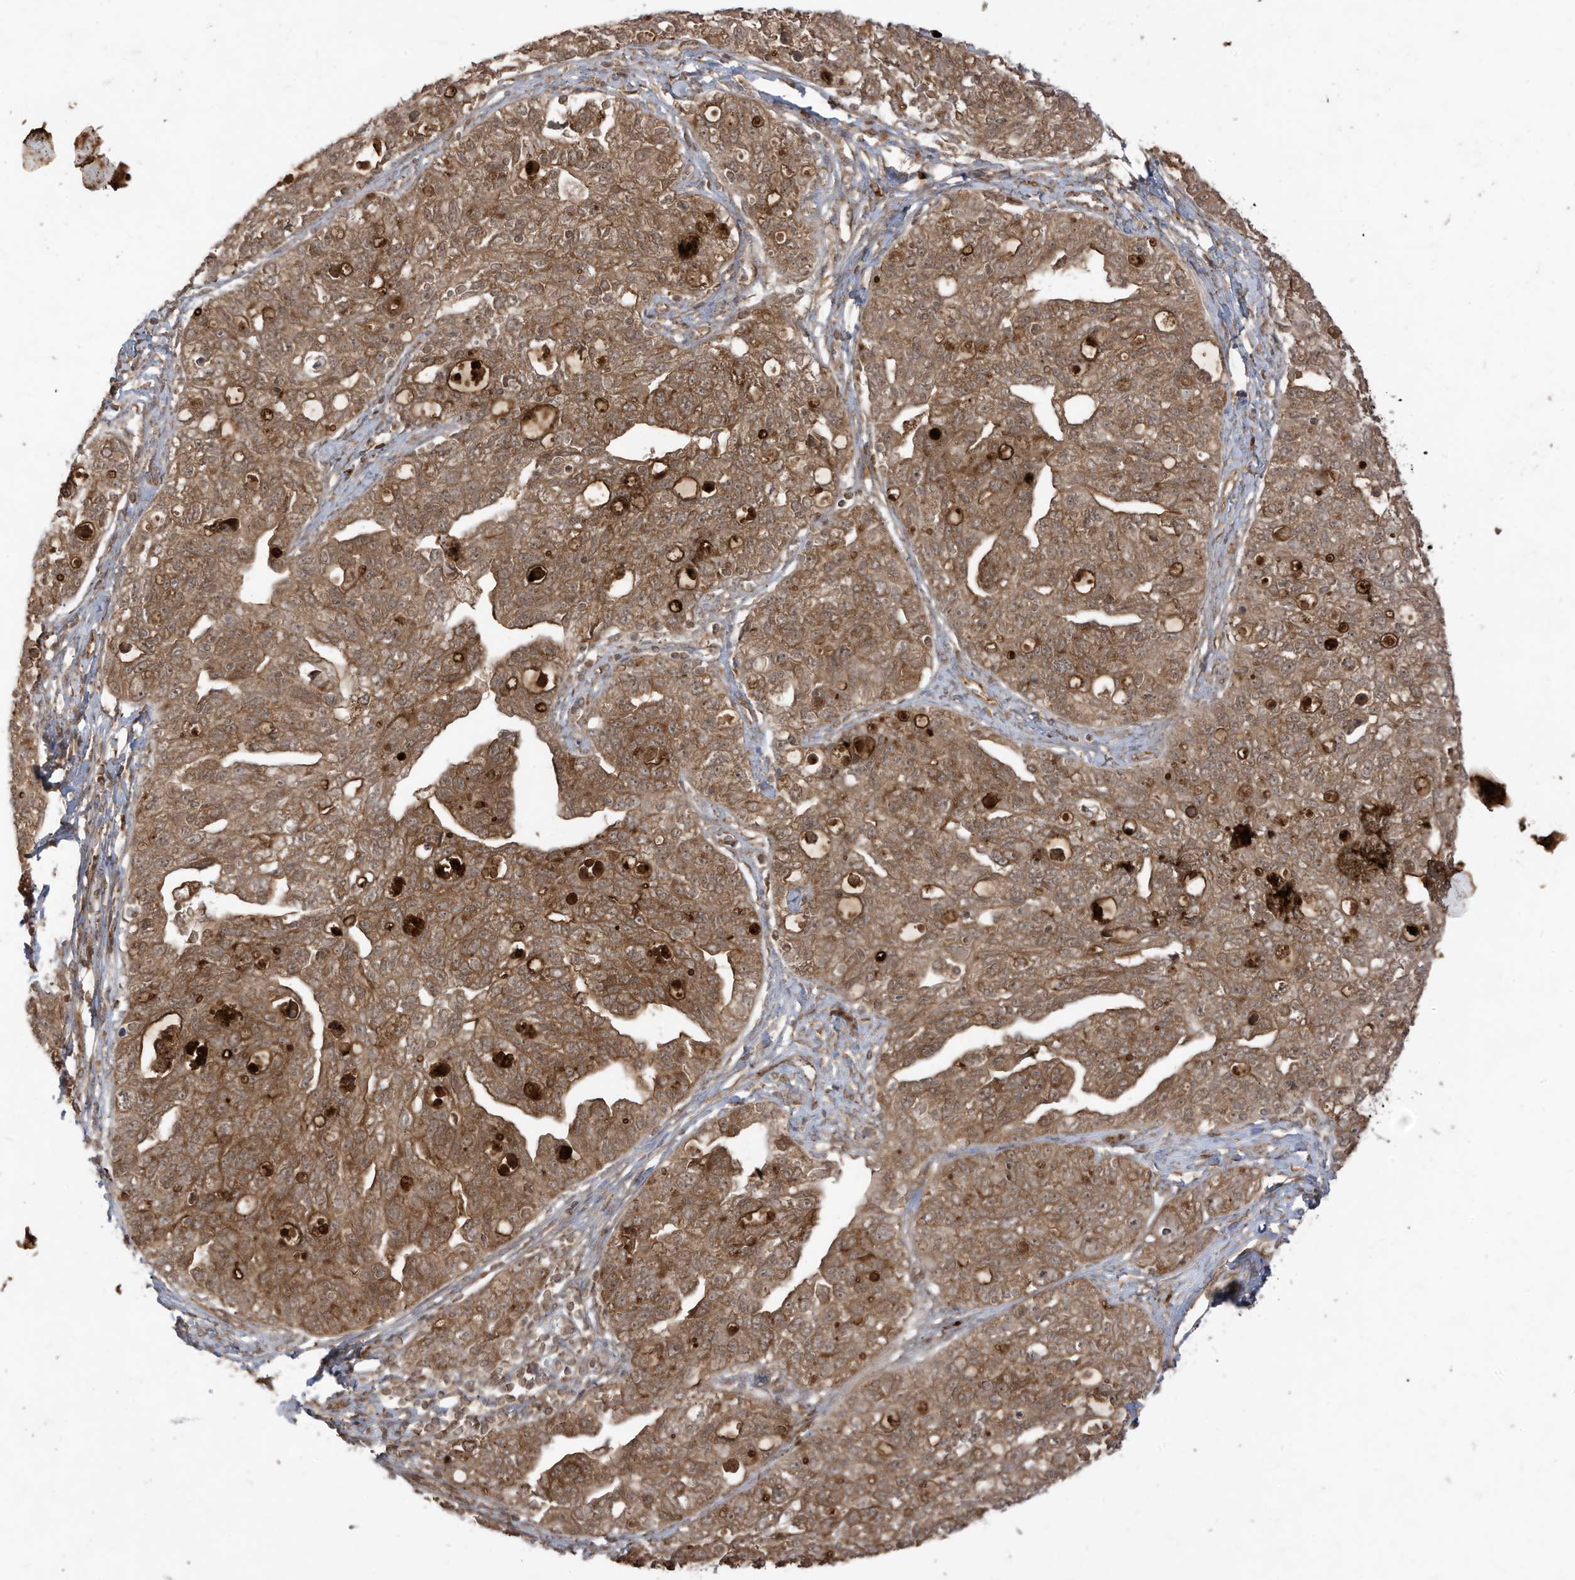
{"staining": {"intensity": "moderate", "quantity": ">75%", "location": "cytoplasmic/membranous"}, "tissue": "ovarian cancer", "cell_type": "Tumor cells", "image_type": "cancer", "snomed": [{"axis": "morphology", "description": "Carcinoma, NOS"}, {"axis": "morphology", "description": "Cystadenocarcinoma, serous, NOS"}, {"axis": "topography", "description": "Ovary"}], "caption": "Immunohistochemistry (IHC) micrograph of ovarian carcinoma stained for a protein (brown), which demonstrates medium levels of moderate cytoplasmic/membranous positivity in about >75% of tumor cells.", "gene": "TRIM67", "patient": {"sex": "female", "age": 69}}